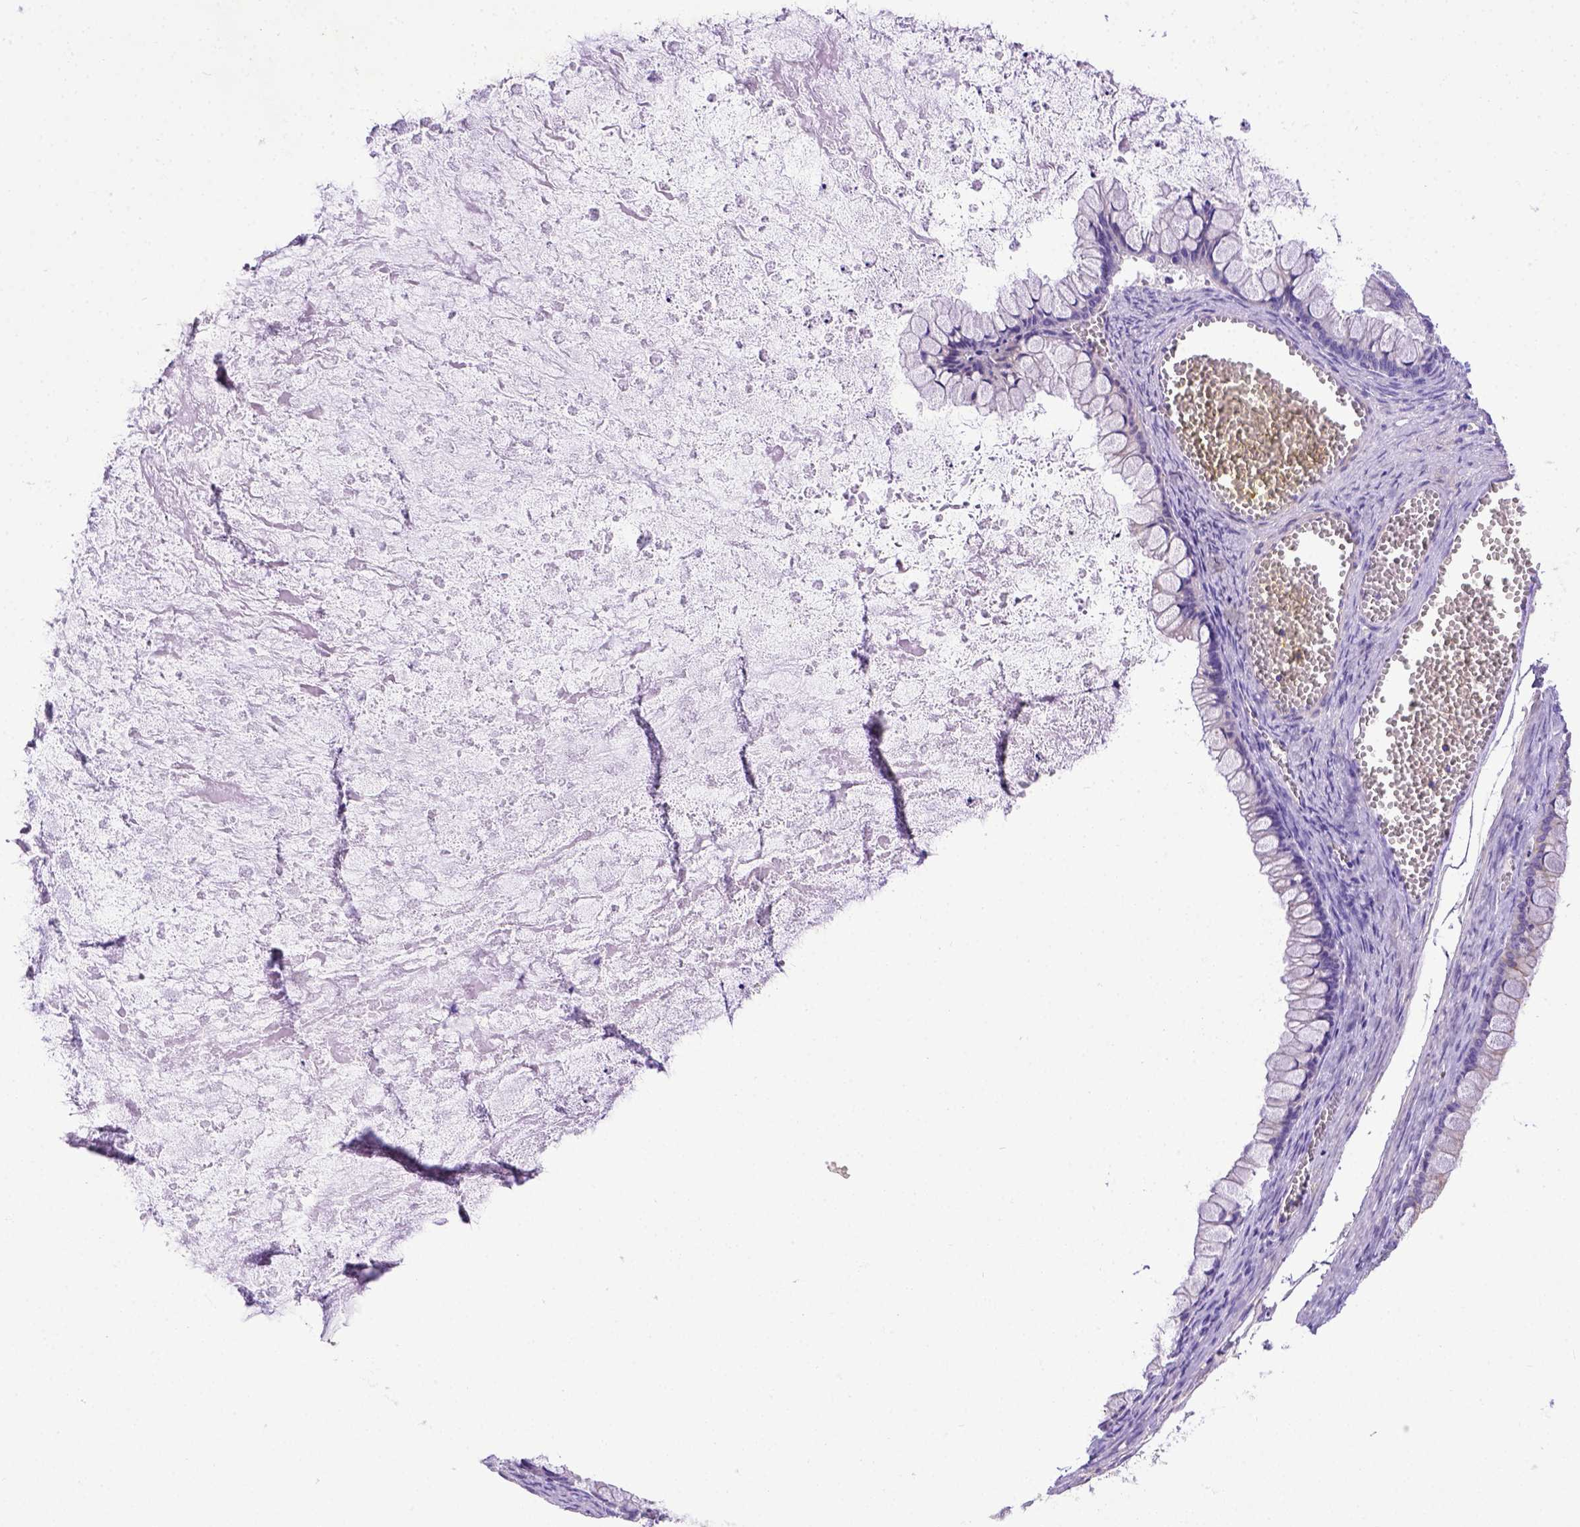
{"staining": {"intensity": "negative", "quantity": "none", "location": "none"}, "tissue": "ovarian cancer", "cell_type": "Tumor cells", "image_type": "cancer", "snomed": [{"axis": "morphology", "description": "Cystadenocarcinoma, mucinous, NOS"}, {"axis": "topography", "description": "Ovary"}], "caption": "Ovarian cancer was stained to show a protein in brown. There is no significant expression in tumor cells.", "gene": "LRRC18", "patient": {"sex": "female", "age": 67}}